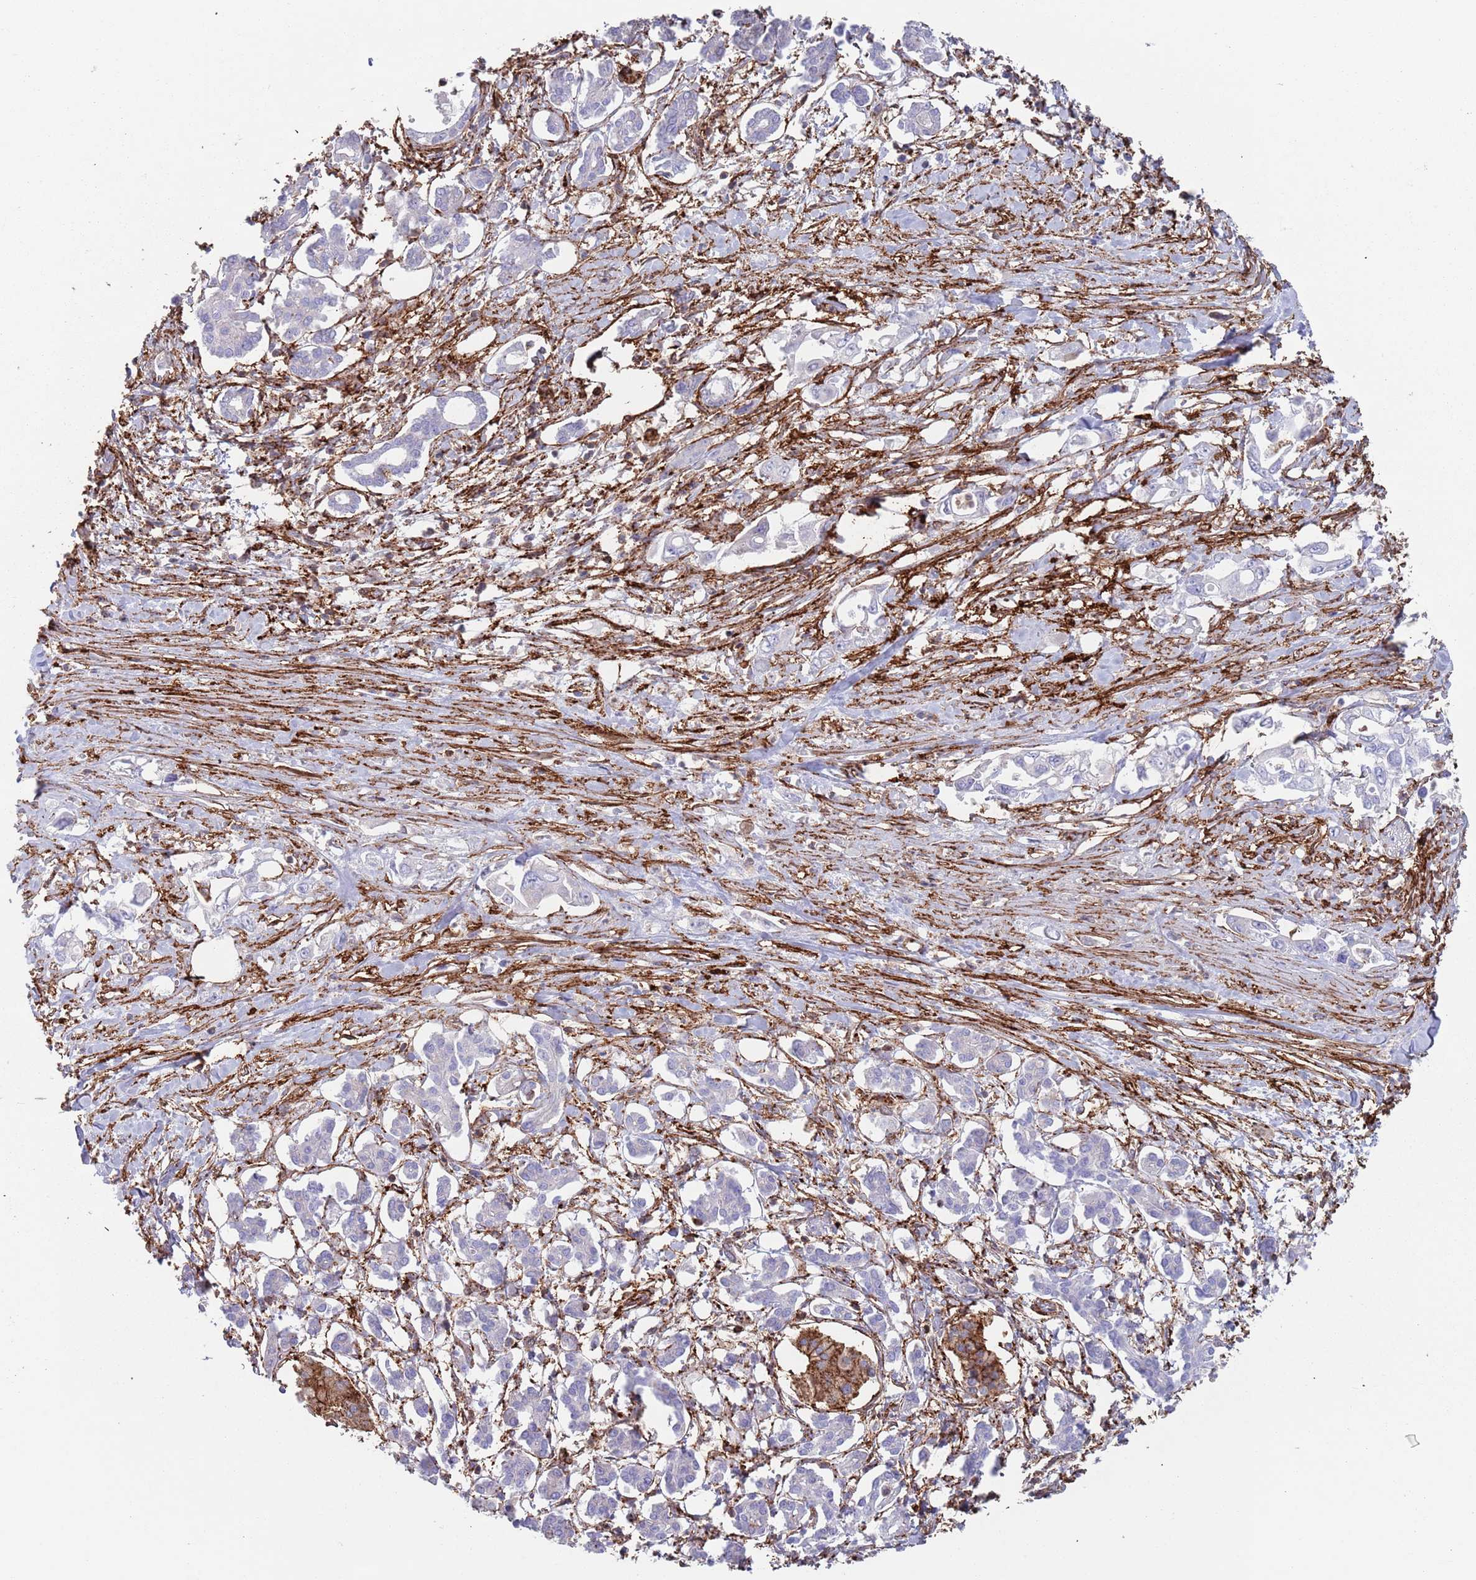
{"staining": {"intensity": "negative", "quantity": "none", "location": "none"}, "tissue": "pancreatic cancer", "cell_type": "Tumor cells", "image_type": "cancer", "snomed": [{"axis": "morphology", "description": "Adenocarcinoma, NOS"}, {"axis": "topography", "description": "Pancreas"}], "caption": "This is a histopathology image of immunohistochemistry (IHC) staining of pancreatic adenocarcinoma, which shows no expression in tumor cells. Brightfield microscopy of IHC stained with DAB (3,3'-diaminobenzidine) (brown) and hematoxylin (blue), captured at high magnification.", "gene": "RNF144A", "patient": {"sex": "male", "age": 61}}